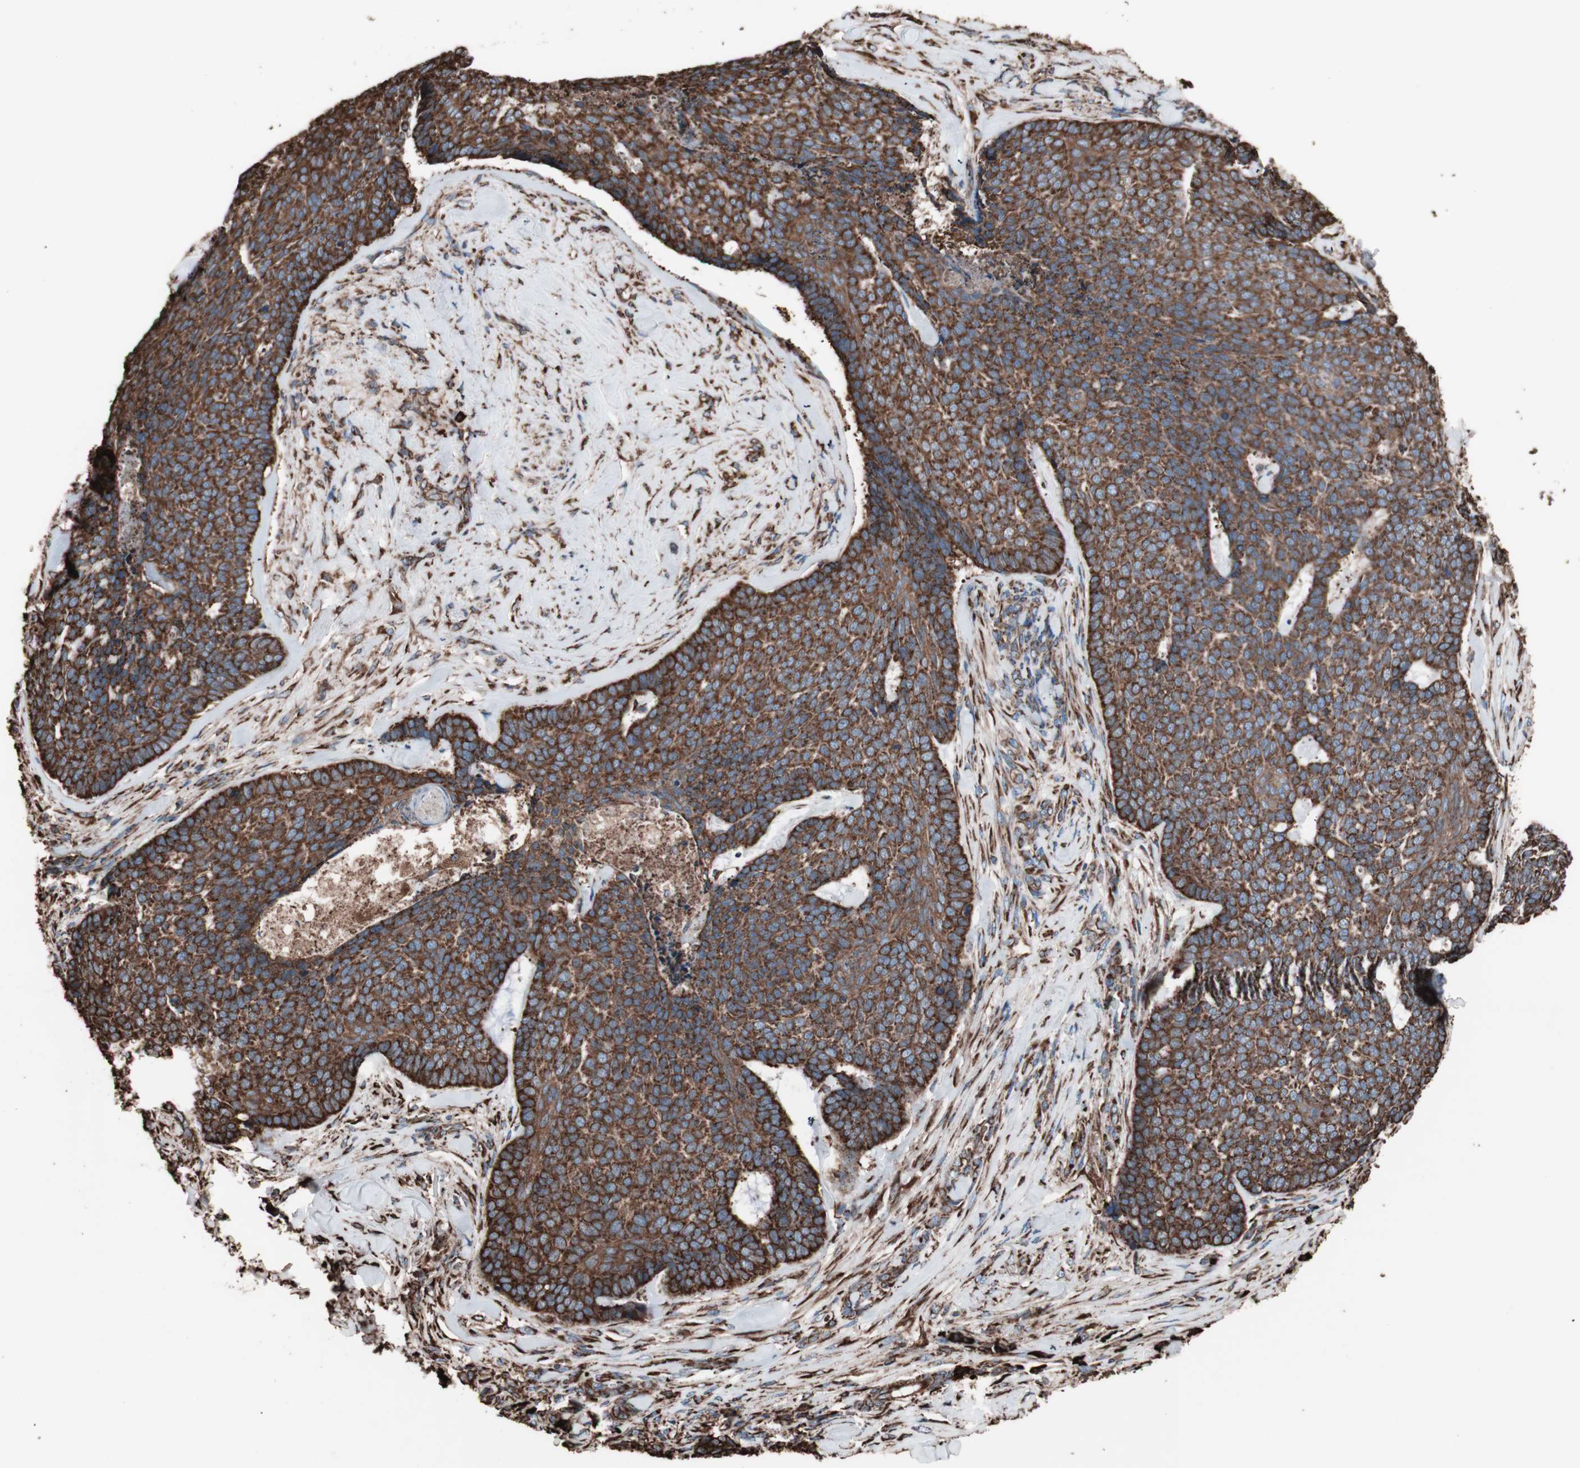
{"staining": {"intensity": "strong", "quantity": ">75%", "location": "cytoplasmic/membranous"}, "tissue": "skin cancer", "cell_type": "Tumor cells", "image_type": "cancer", "snomed": [{"axis": "morphology", "description": "Basal cell carcinoma"}, {"axis": "topography", "description": "Skin"}], "caption": "This is an image of immunohistochemistry staining of skin cancer (basal cell carcinoma), which shows strong positivity in the cytoplasmic/membranous of tumor cells.", "gene": "HSP90B1", "patient": {"sex": "male", "age": 84}}